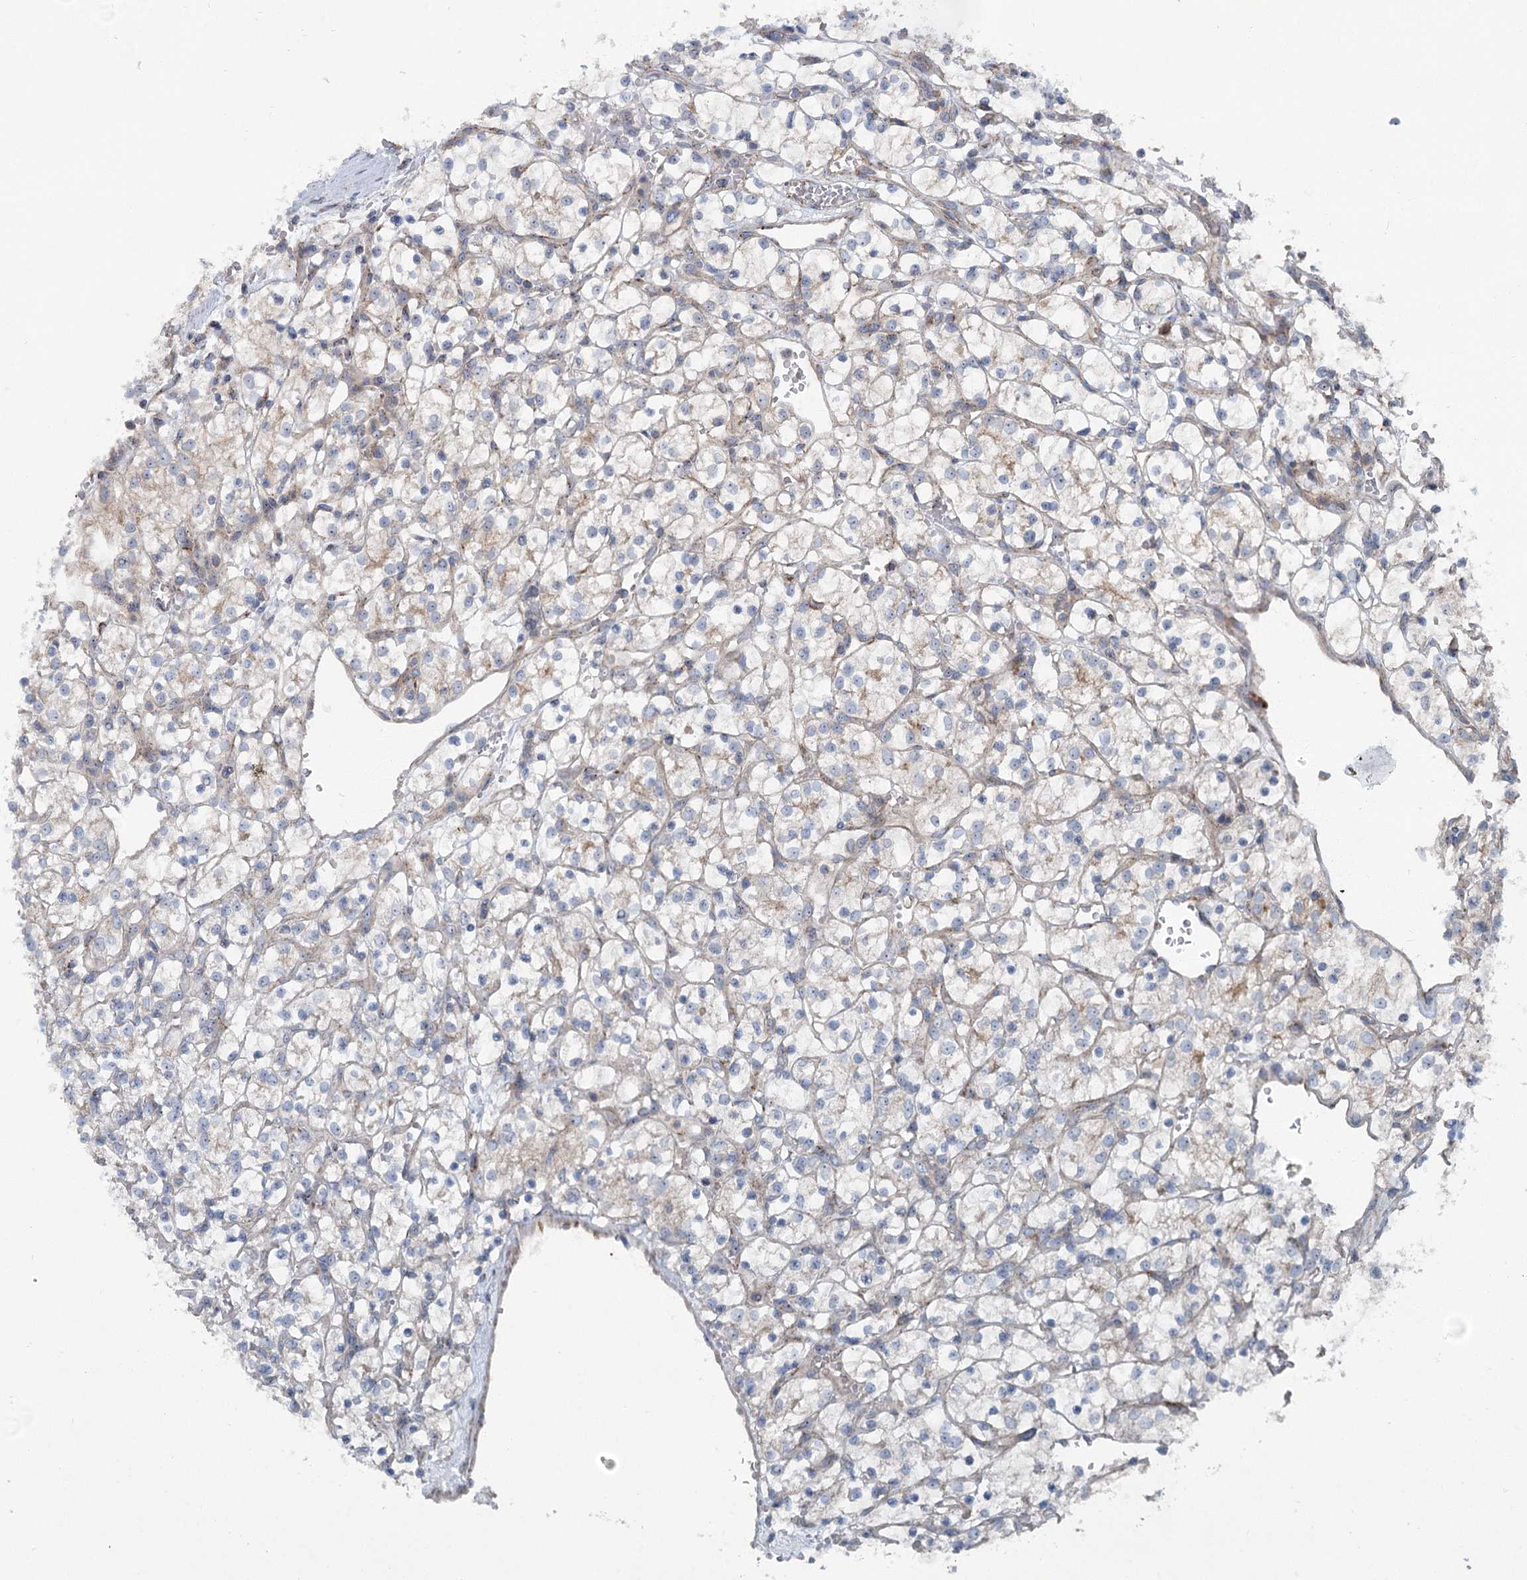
{"staining": {"intensity": "negative", "quantity": "none", "location": "none"}, "tissue": "renal cancer", "cell_type": "Tumor cells", "image_type": "cancer", "snomed": [{"axis": "morphology", "description": "Adenocarcinoma, NOS"}, {"axis": "topography", "description": "Kidney"}], "caption": "Immunohistochemical staining of renal adenocarcinoma displays no significant staining in tumor cells.", "gene": "MARK2", "patient": {"sex": "female", "age": 69}}